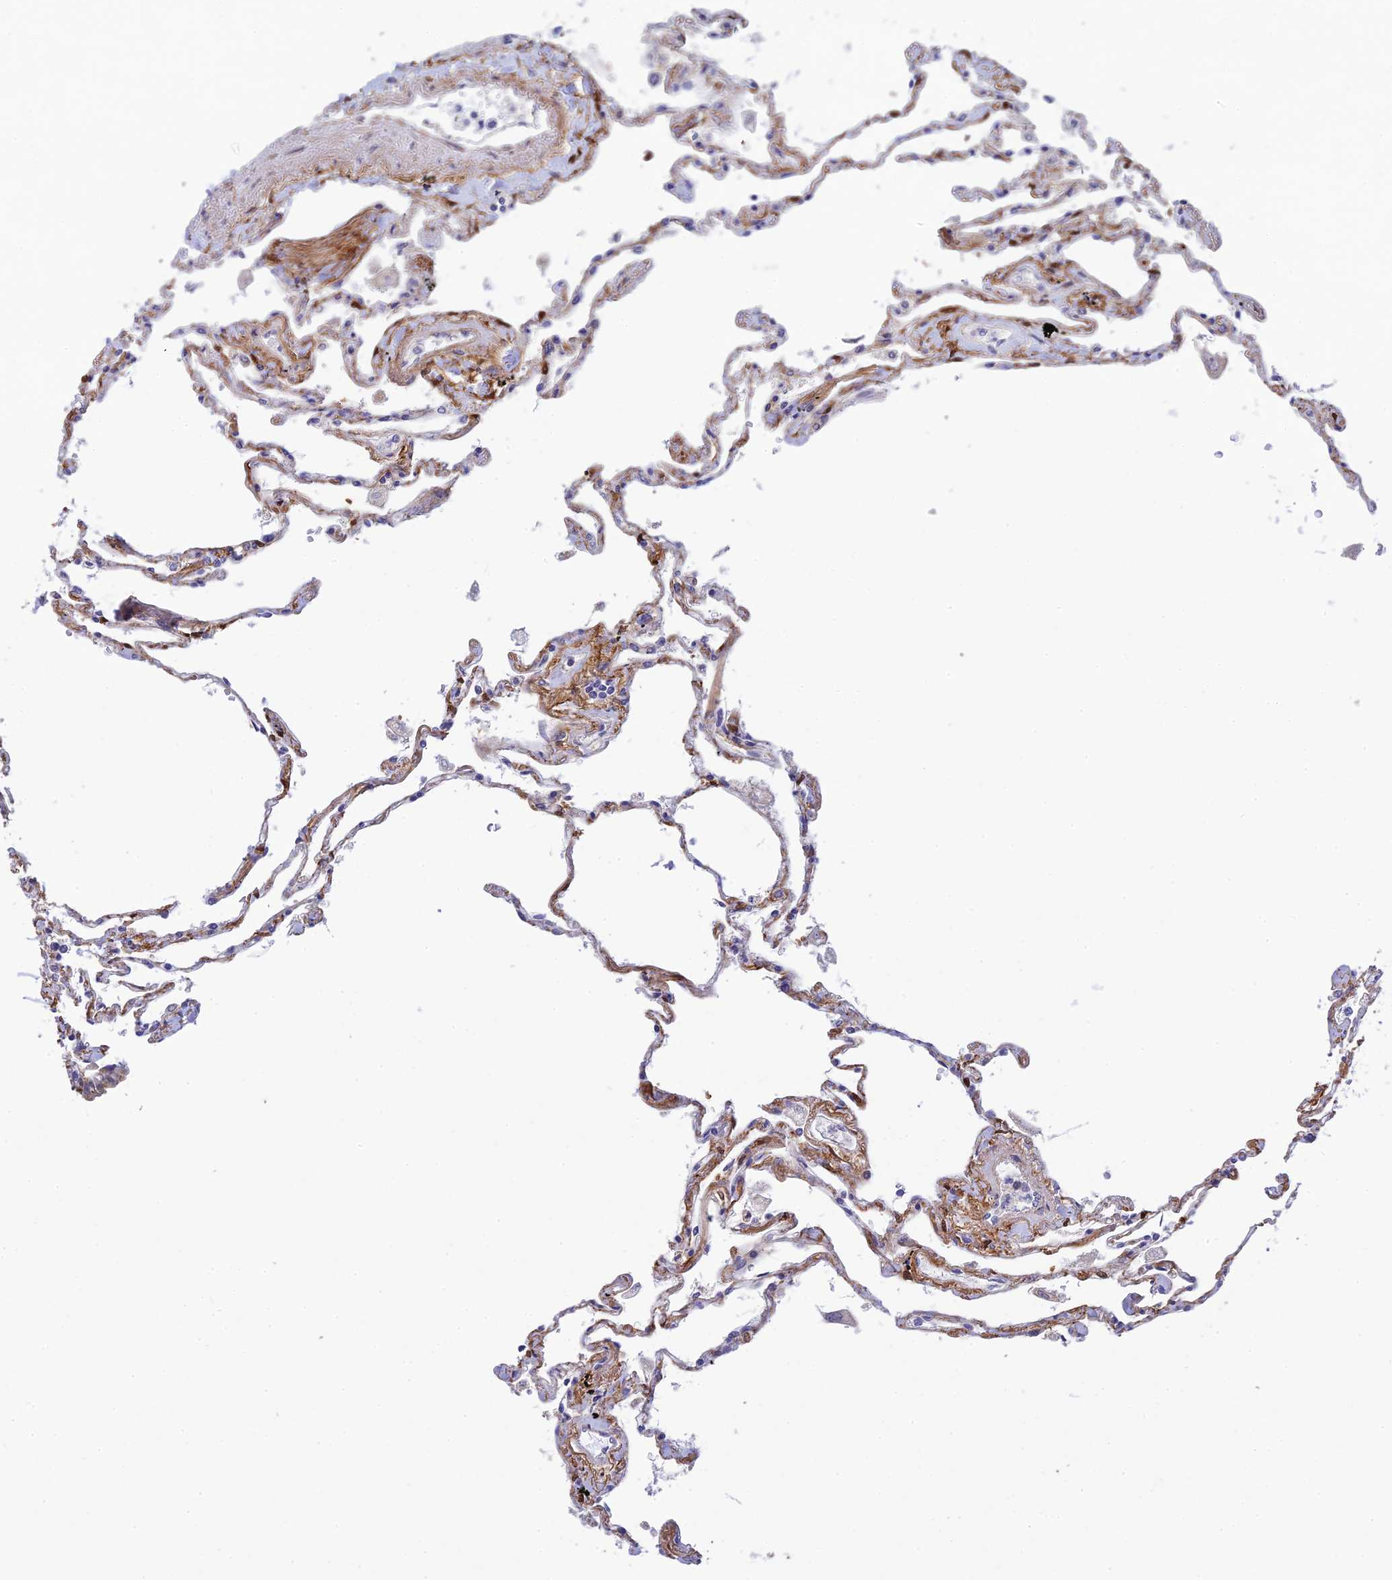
{"staining": {"intensity": "weak", "quantity": "<25%", "location": "cytoplasmic/membranous"}, "tissue": "lung", "cell_type": "Alveolar cells", "image_type": "normal", "snomed": [{"axis": "morphology", "description": "Normal tissue, NOS"}, {"axis": "topography", "description": "Lung"}], "caption": "A histopathology image of lung stained for a protein displays no brown staining in alveolar cells. (IHC, brightfield microscopy, high magnification).", "gene": "INCA1", "patient": {"sex": "female", "age": 67}}